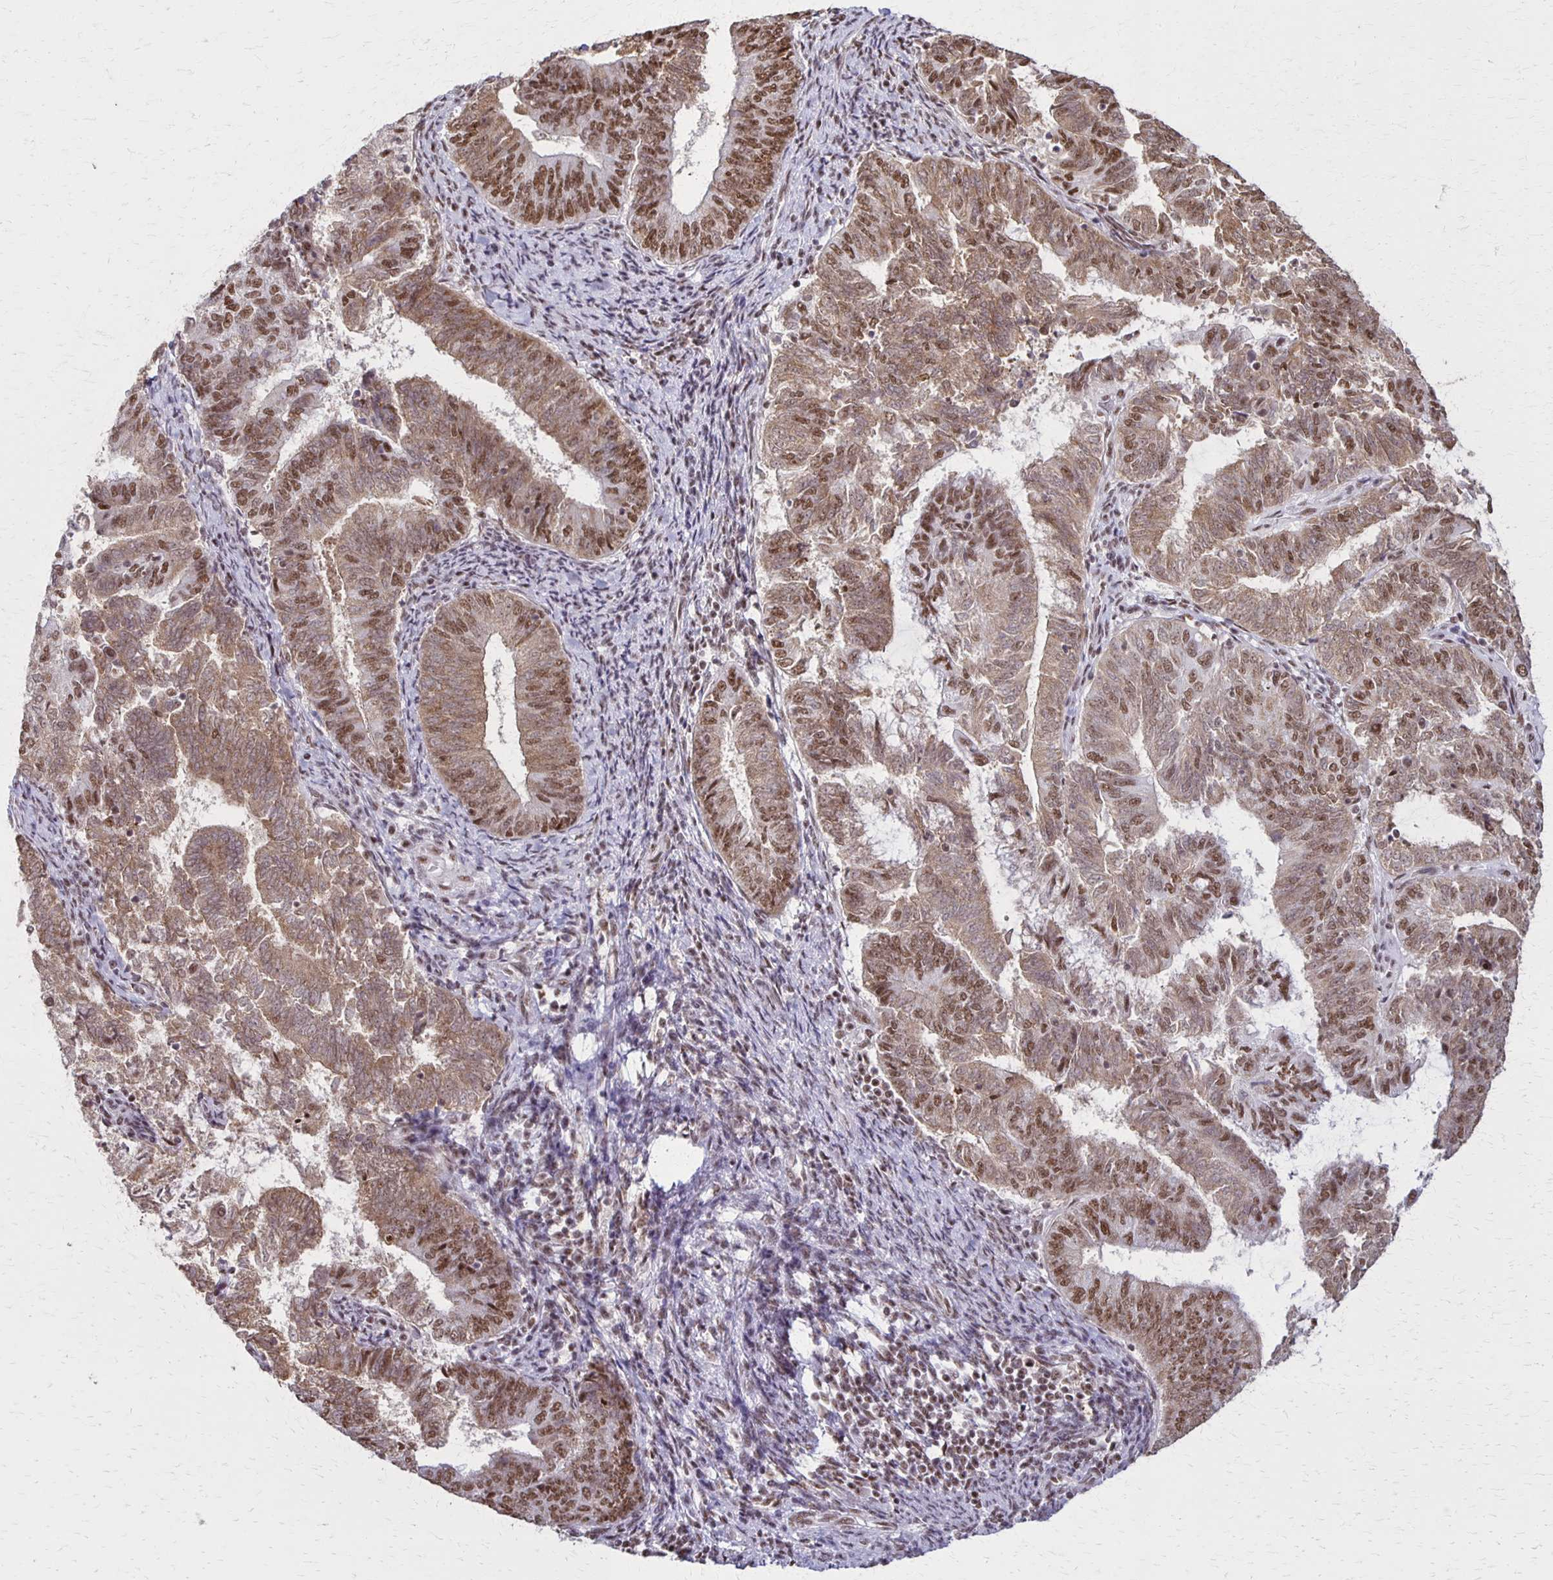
{"staining": {"intensity": "moderate", "quantity": ">75%", "location": "cytoplasmic/membranous,nuclear"}, "tissue": "endometrial cancer", "cell_type": "Tumor cells", "image_type": "cancer", "snomed": [{"axis": "morphology", "description": "Adenocarcinoma, NOS"}, {"axis": "topography", "description": "Endometrium"}], "caption": "Immunohistochemical staining of human endometrial cancer (adenocarcinoma) shows medium levels of moderate cytoplasmic/membranous and nuclear expression in approximately >75% of tumor cells. (brown staining indicates protein expression, while blue staining denotes nuclei).", "gene": "XRCC6", "patient": {"sex": "female", "age": 65}}